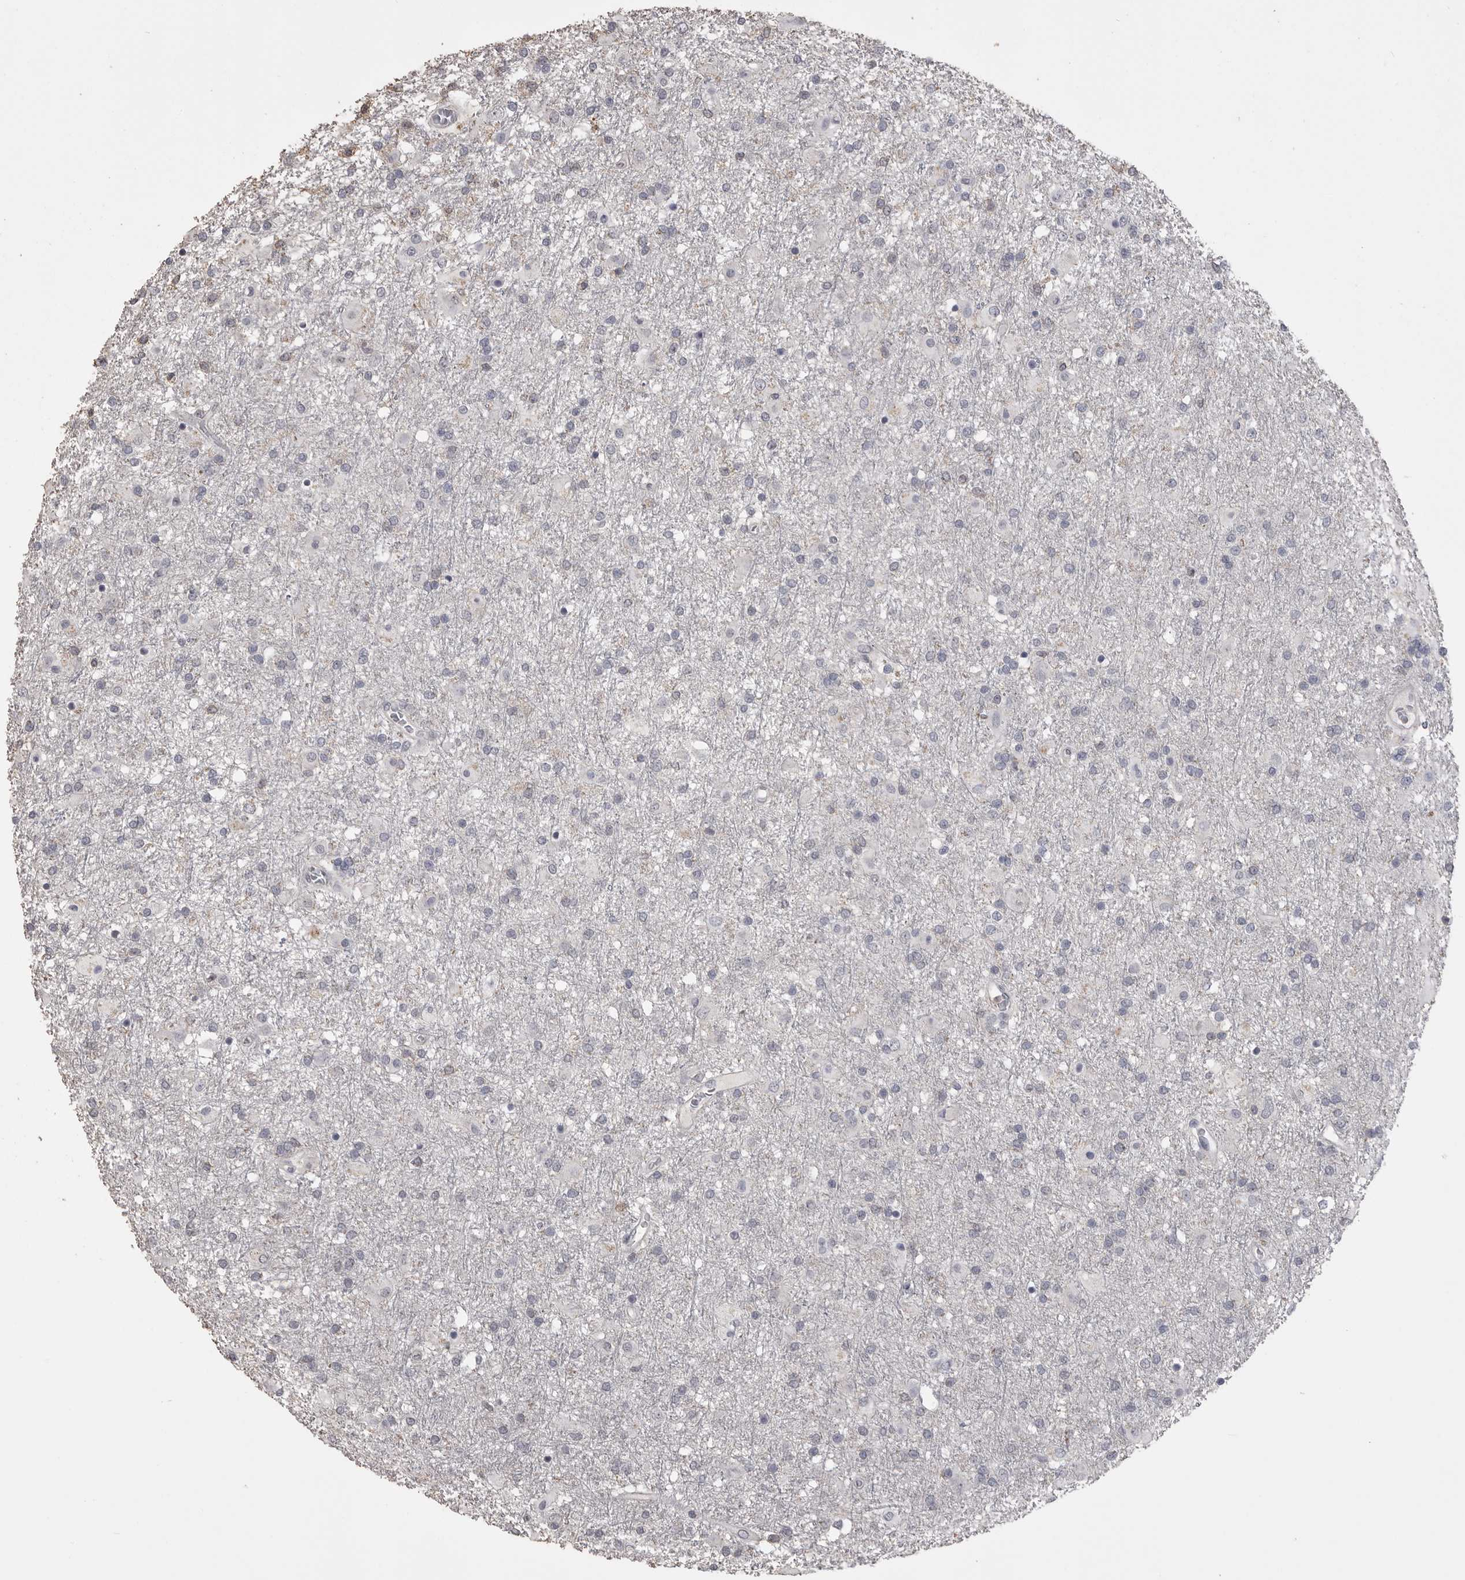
{"staining": {"intensity": "negative", "quantity": "none", "location": "none"}, "tissue": "glioma", "cell_type": "Tumor cells", "image_type": "cancer", "snomed": [{"axis": "morphology", "description": "Glioma, malignant, Low grade"}, {"axis": "topography", "description": "Brain"}], "caption": "Glioma stained for a protein using immunohistochemistry (IHC) exhibits no staining tumor cells.", "gene": "MMP7", "patient": {"sex": "male", "age": 65}}